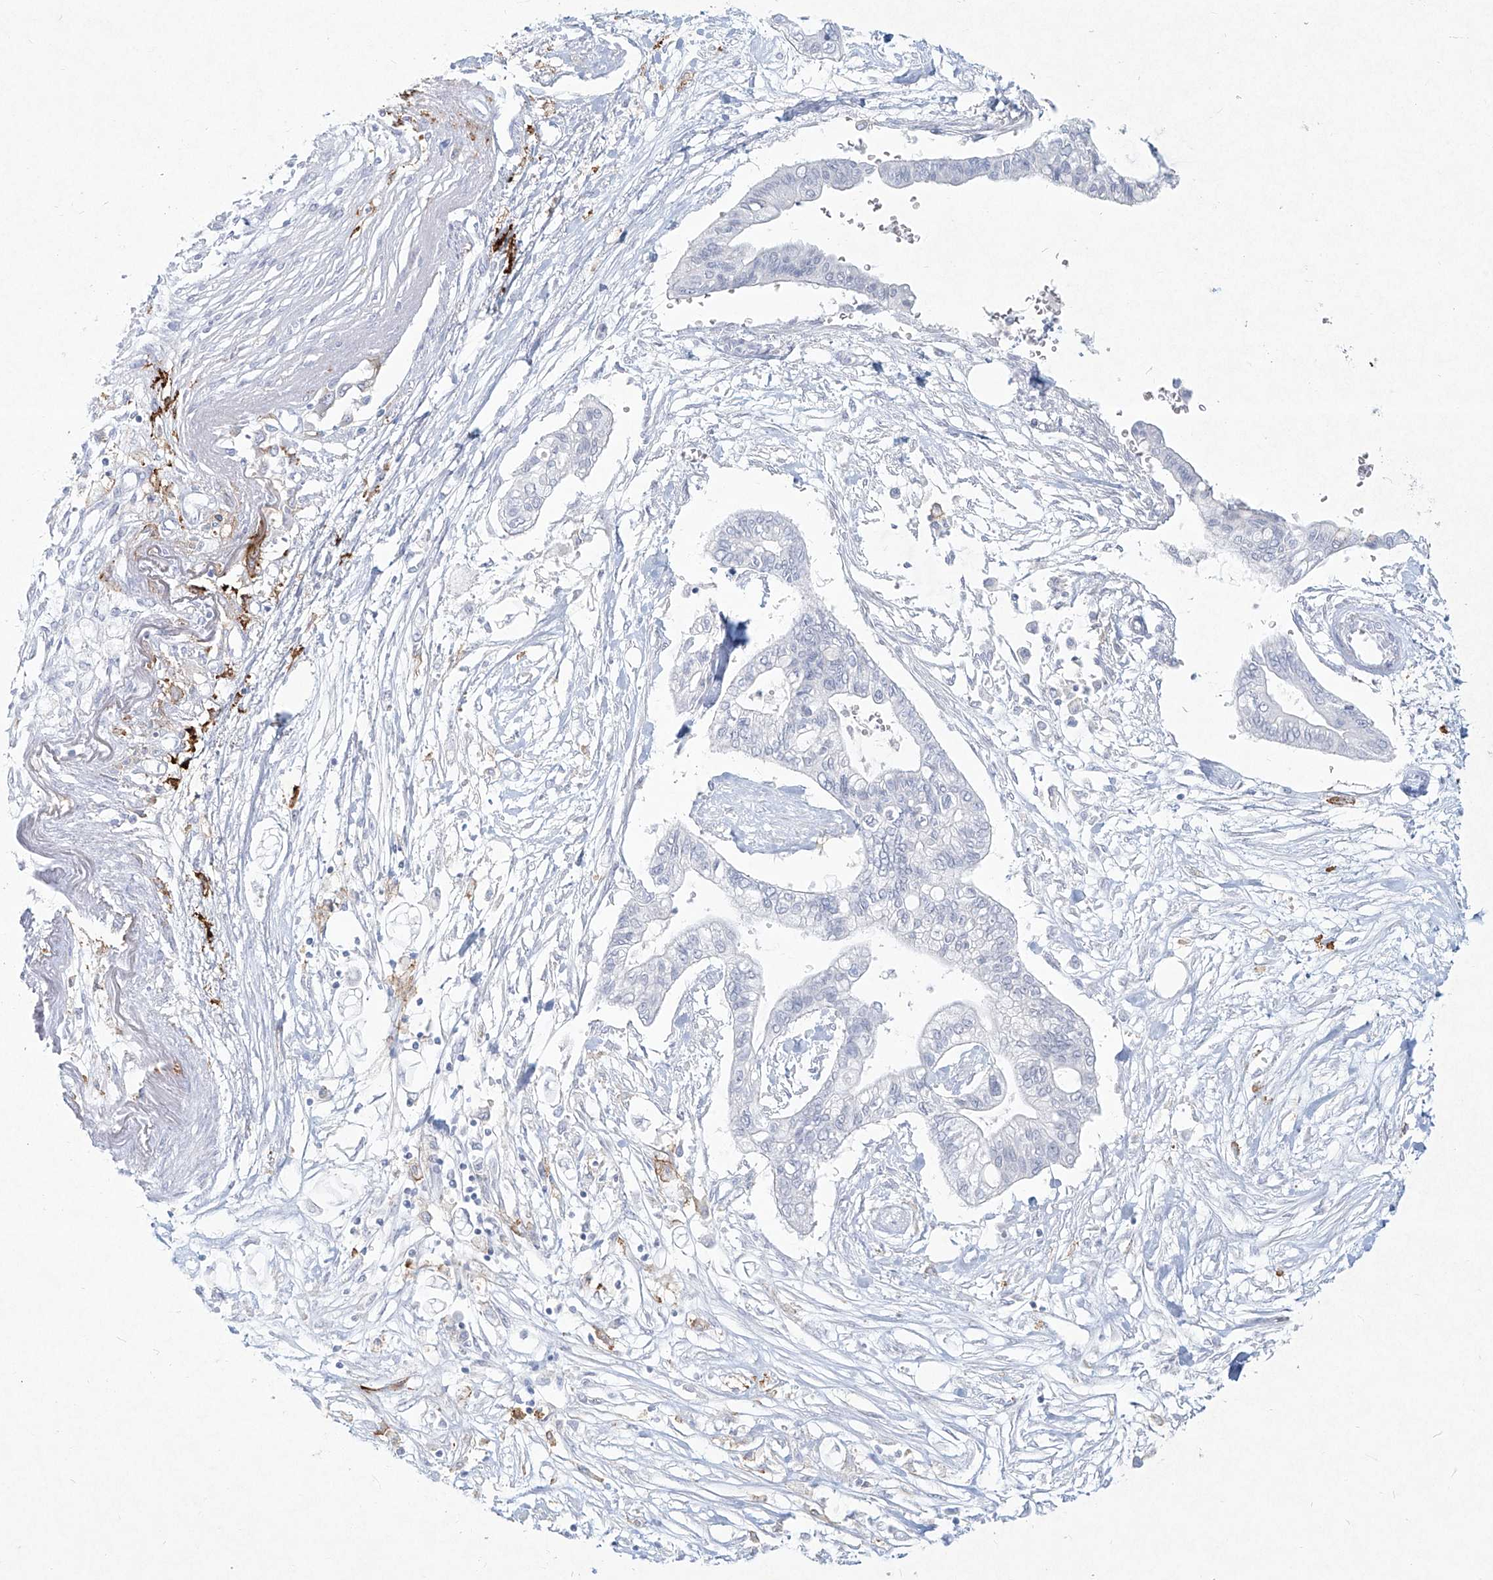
{"staining": {"intensity": "negative", "quantity": "none", "location": "none"}, "tissue": "pancreatic cancer", "cell_type": "Tumor cells", "image_type": "cancer", "snomed": [{"axis": "morphology", "description": "Adenocarcinoma, NOS"}, {"axis": "topography", "description": "Pancreas"}], "caption": "Pancreatic cancer stained for a protein using IHC shows no expression tumor cells.", "gene": "CD209", "patient": {"sex": "female", "age": 77}}